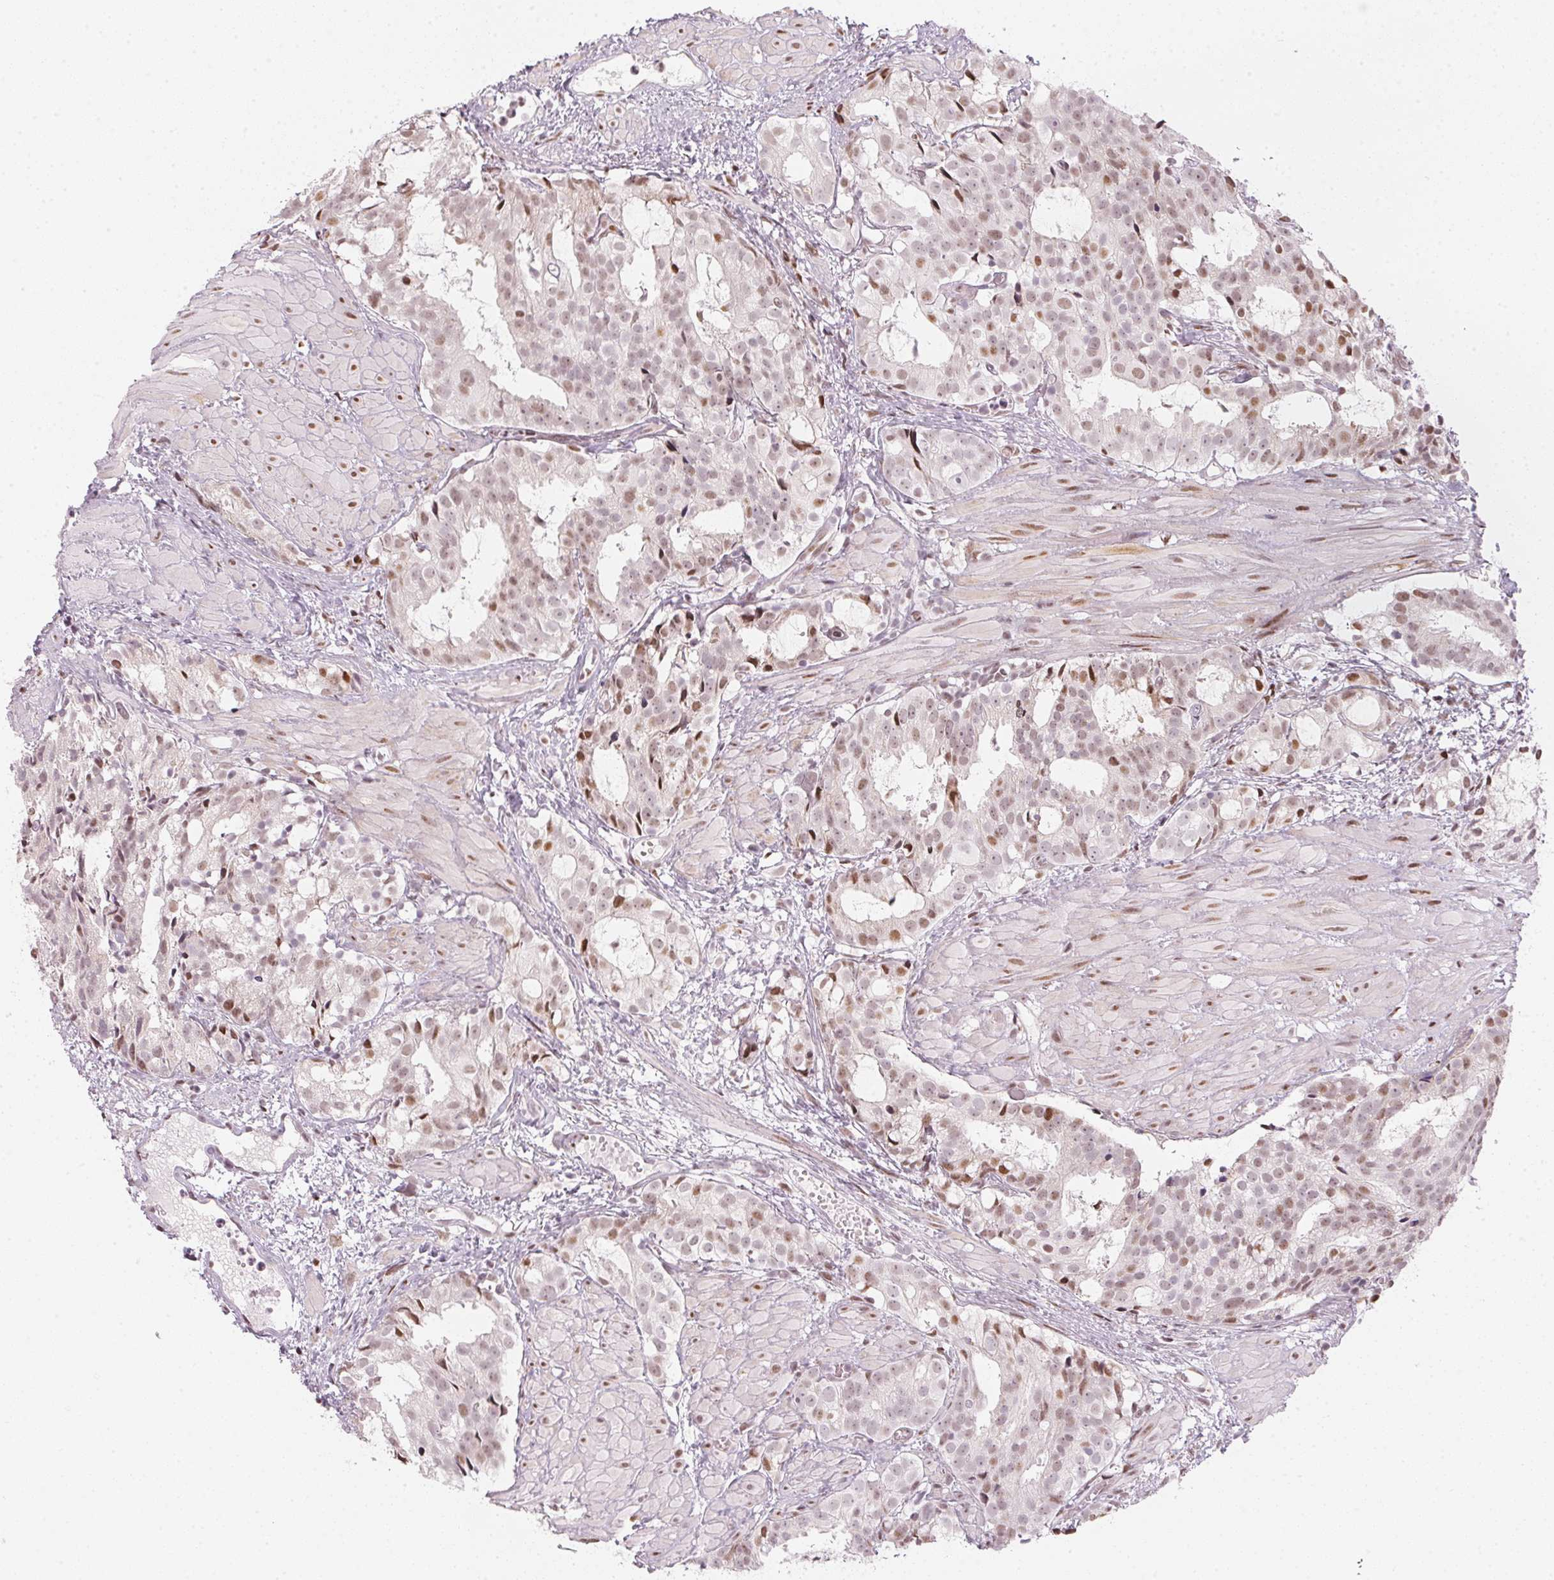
{"staining": {"intensity": "weak", "quantity": "25%-75%", "location": "nuclear"}, "tissue": "prostate cancer", "cell_type": "Tumor cells", "image_type": "cancer", "snomed": [{"axis": "morphology", "description": "Adenocarcinoma, High grade"}, {"axis": "topography", "description": "Prostate"}], "caption": "Immunohistochemistry of prostate high-grade adenocarcinoma exhibits low levels of weak nuclear positivity in approximately 25%-75% of tumor cells.", "gene": "KAT6A", "patient": {"sex": "male", "age": 79}}